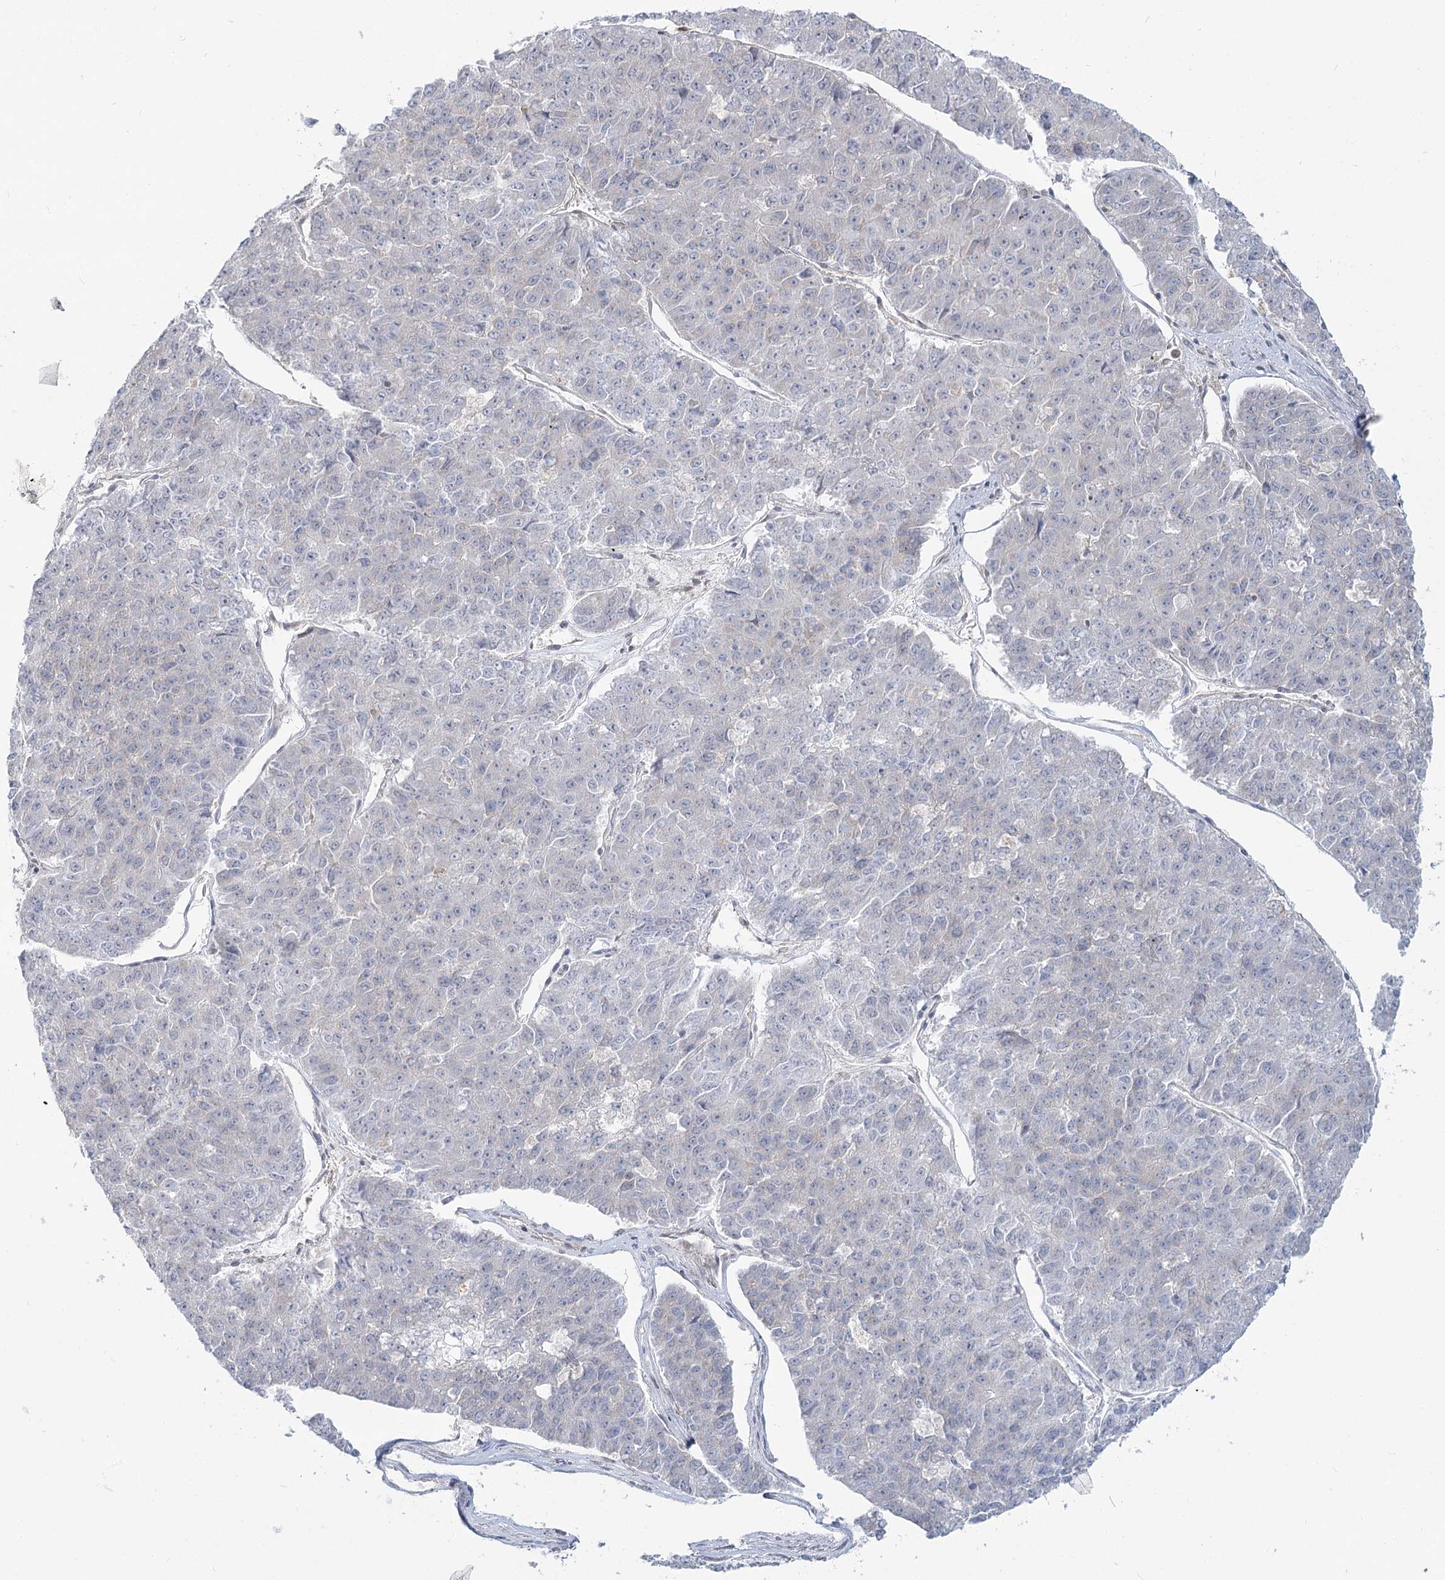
{"staining": {"intensity": "negative", "quantity": "none", "location": "none"}, "tissue": "pancreatic cancer", "cell_type": "Tumor cells", "image_type": "cancer", "snomed": [{"axis": "morphology", "description": "Adenocarcinoma, NOS"}, {"axis": "topography", "description": "Pancreas"}], "caption": "A histopathology image of pancreatic adenocarcinoma stained for a protein demonstrates no brown staining in tumor cells.", "gene": "MTMR3", "patient": {"sex": "male", "age": 50}}